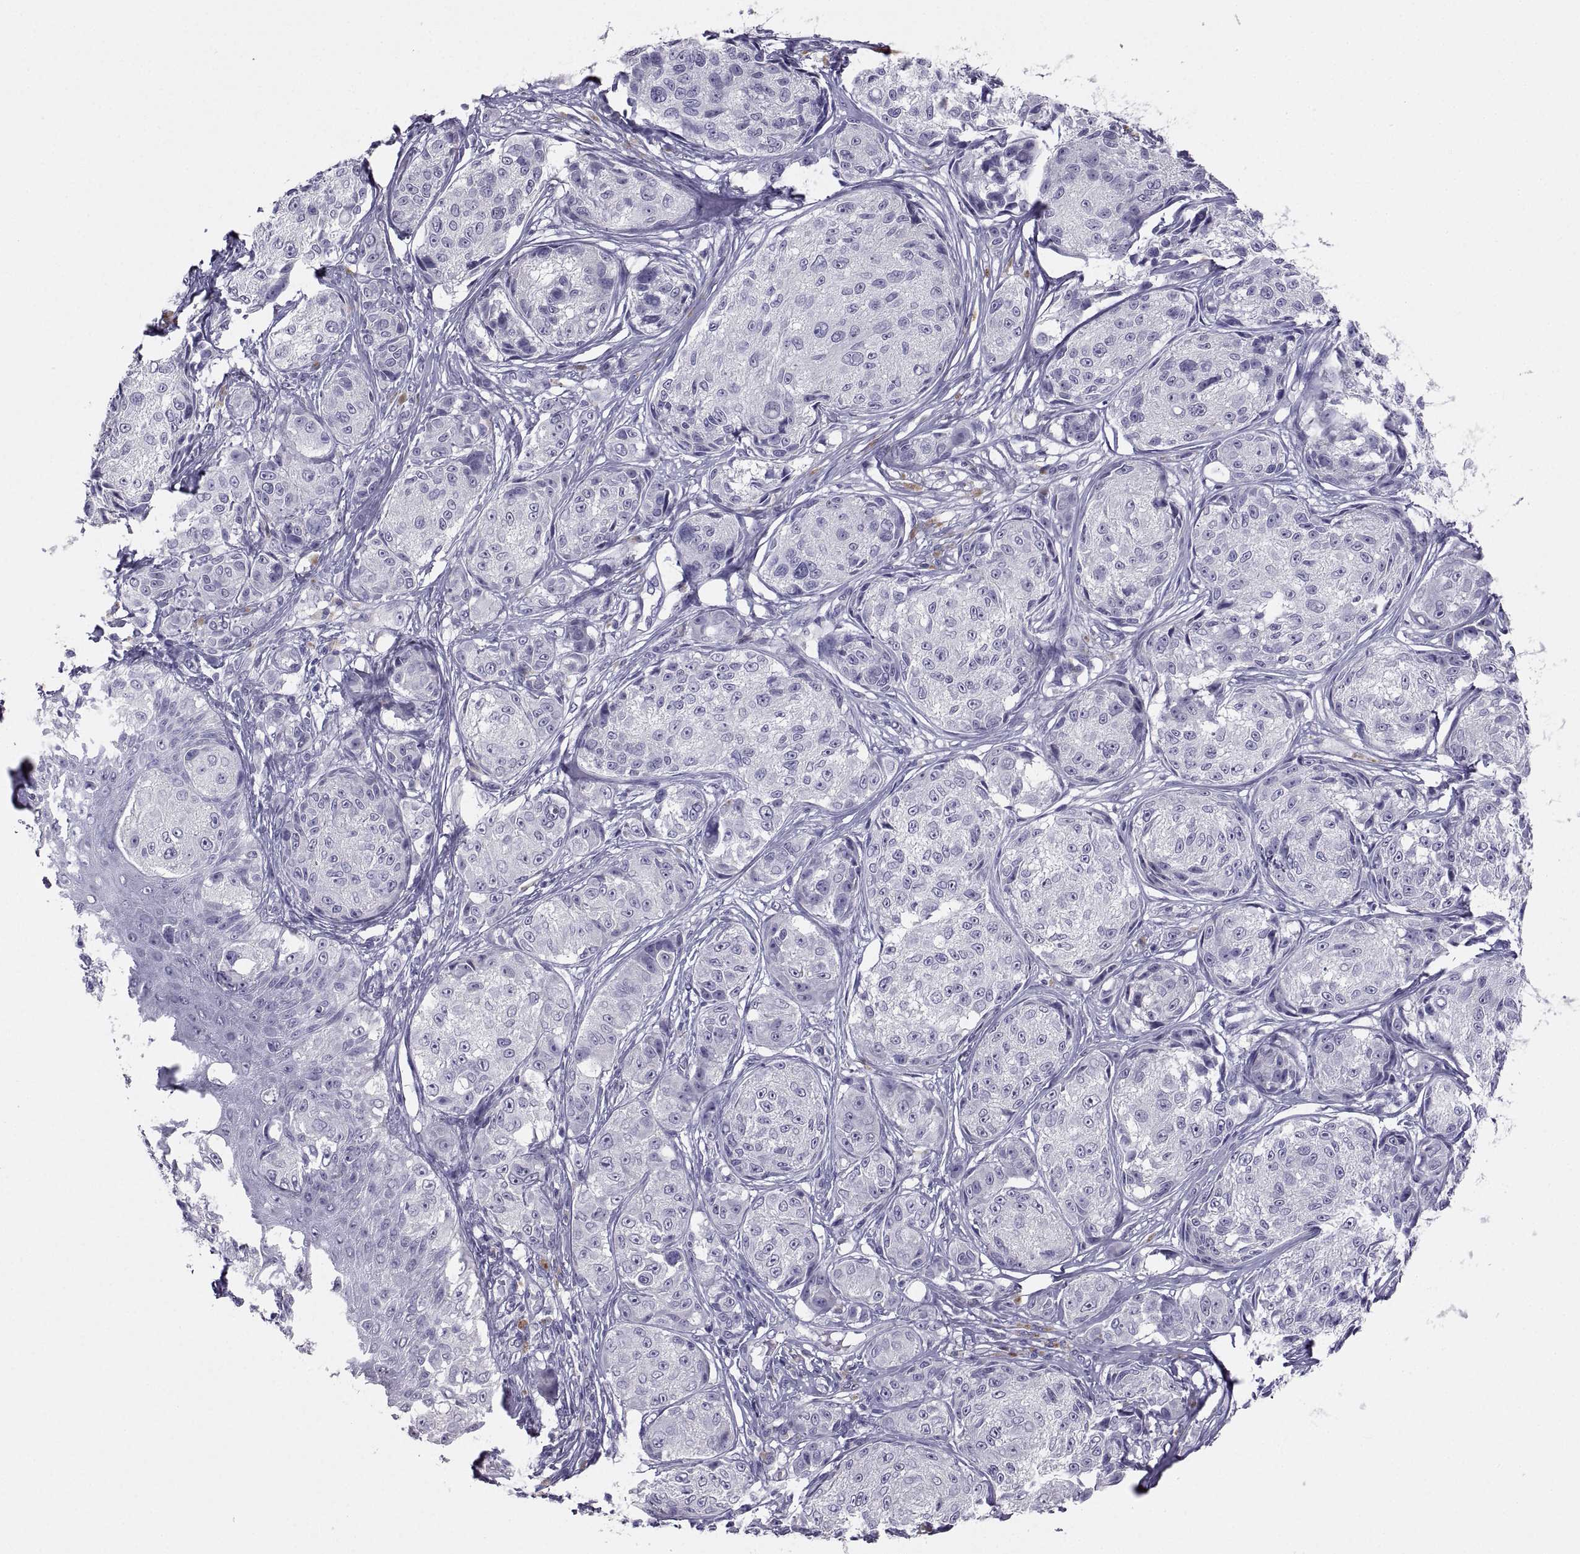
{"staining": {"intensity": "negative", "quantity": "none", "location": "none"}, "tissue": "melanoma", "cell_type": "Tumor cells", "image_type": "cancer", "snomed": [{"axis": "morphology", "description": "Malignant melanoma, NOS"}, {"axis": "topography", "description": "Skin"}], "caption": "The IHC histopathology image has no significant staining in tumor cells of melanoma tissue.", "gene": "IGSF1", "patient": {"sex": "male", "age": 61}}